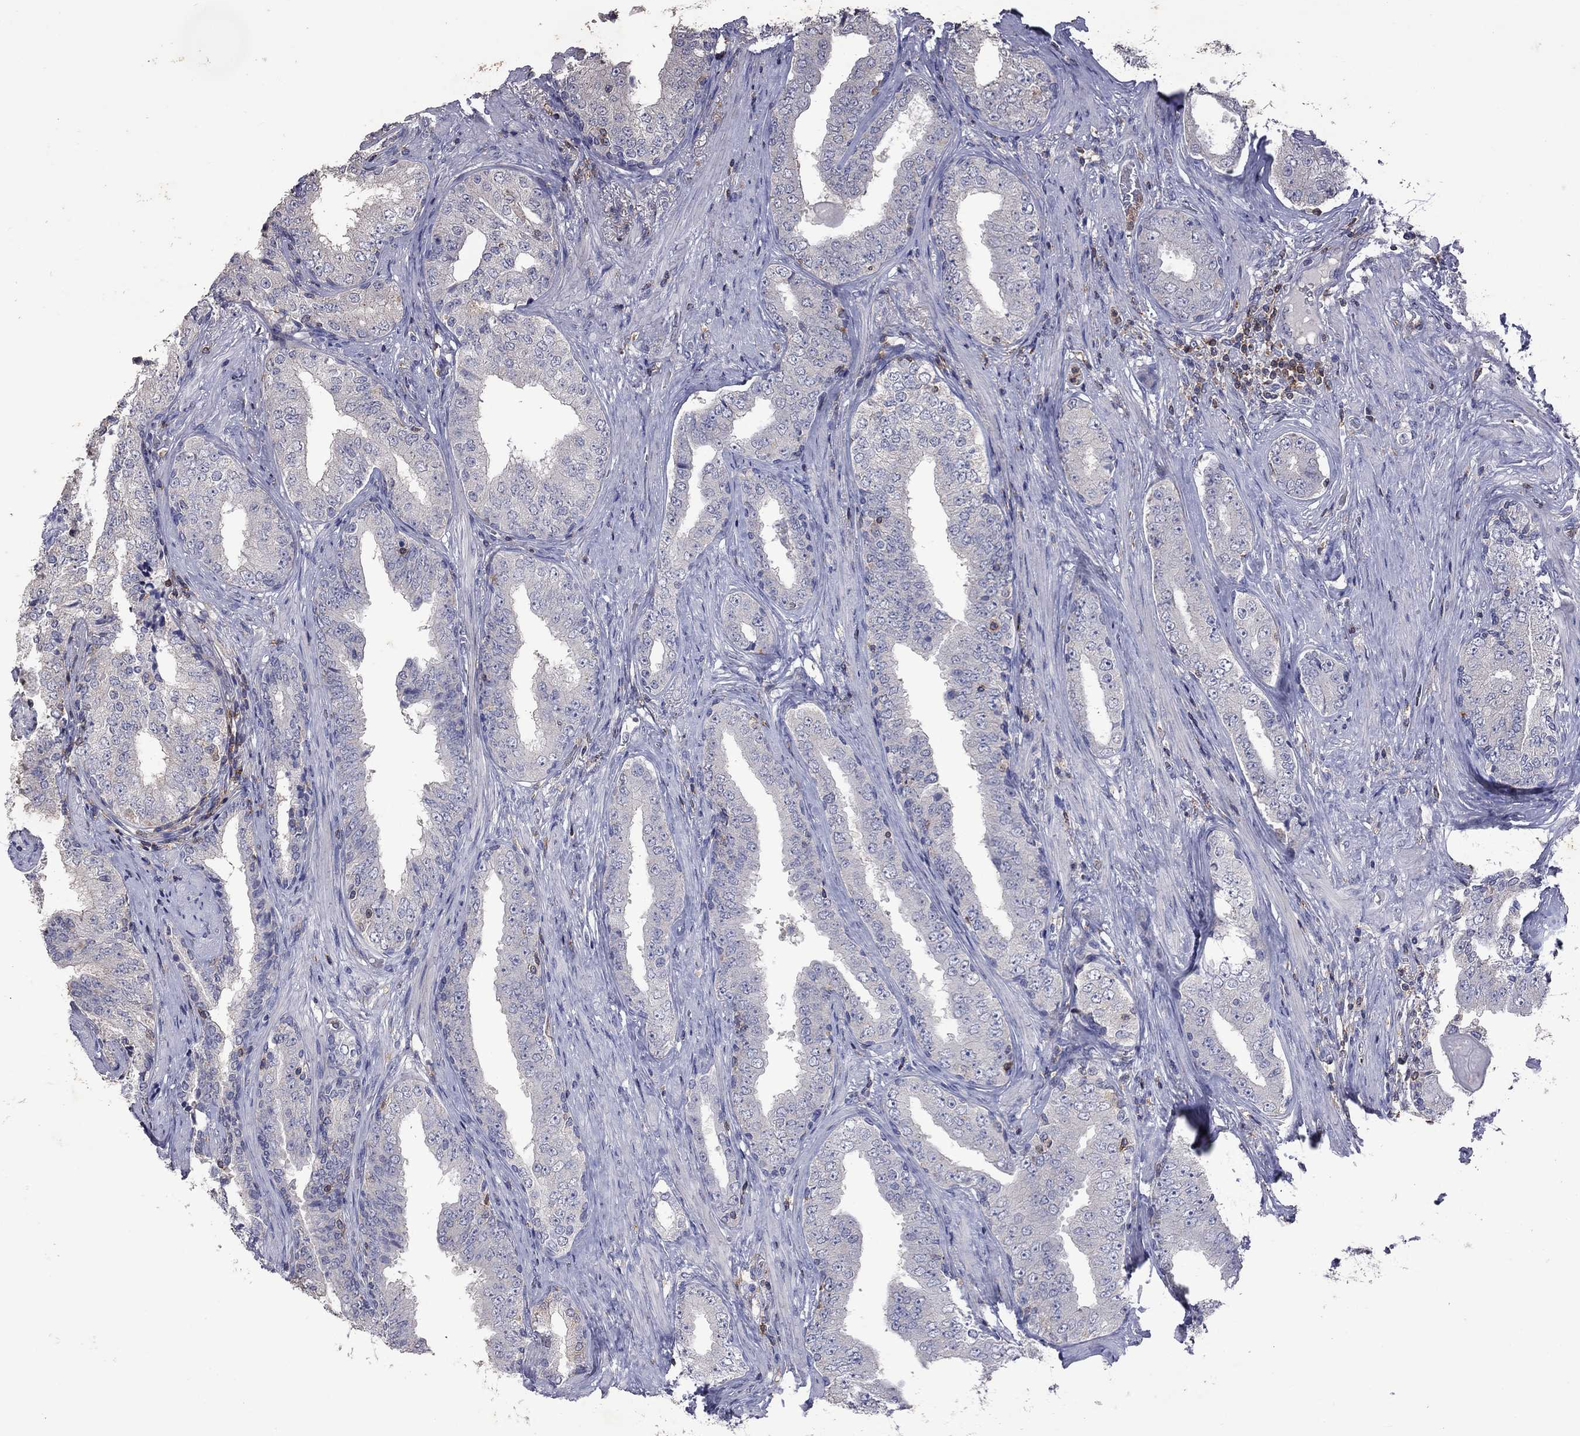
{"staining": {"intensity": "negative", "quantity": "none", "location": "none"}, "tissue": "prostate cancer", "cell_type": "Tumor cells", "image_type": "cancer", "snomed": [{"axis": "morphology", "description": "Adenocarcinoma, Low grade"}, {"axis": "topography", "description": "Prostate and seminal vesicle, NOS"}], "caption": "DAB immunohistochemical staining of prostate cancer exhibits no significant expression in tumor cells. (DAB (3,3'-diaminobenzidine) IHC visualized using brightfield microscopy, high magnification).", "gene": "IPCEF1", "patient": {"sex": "male", "age": 61}}